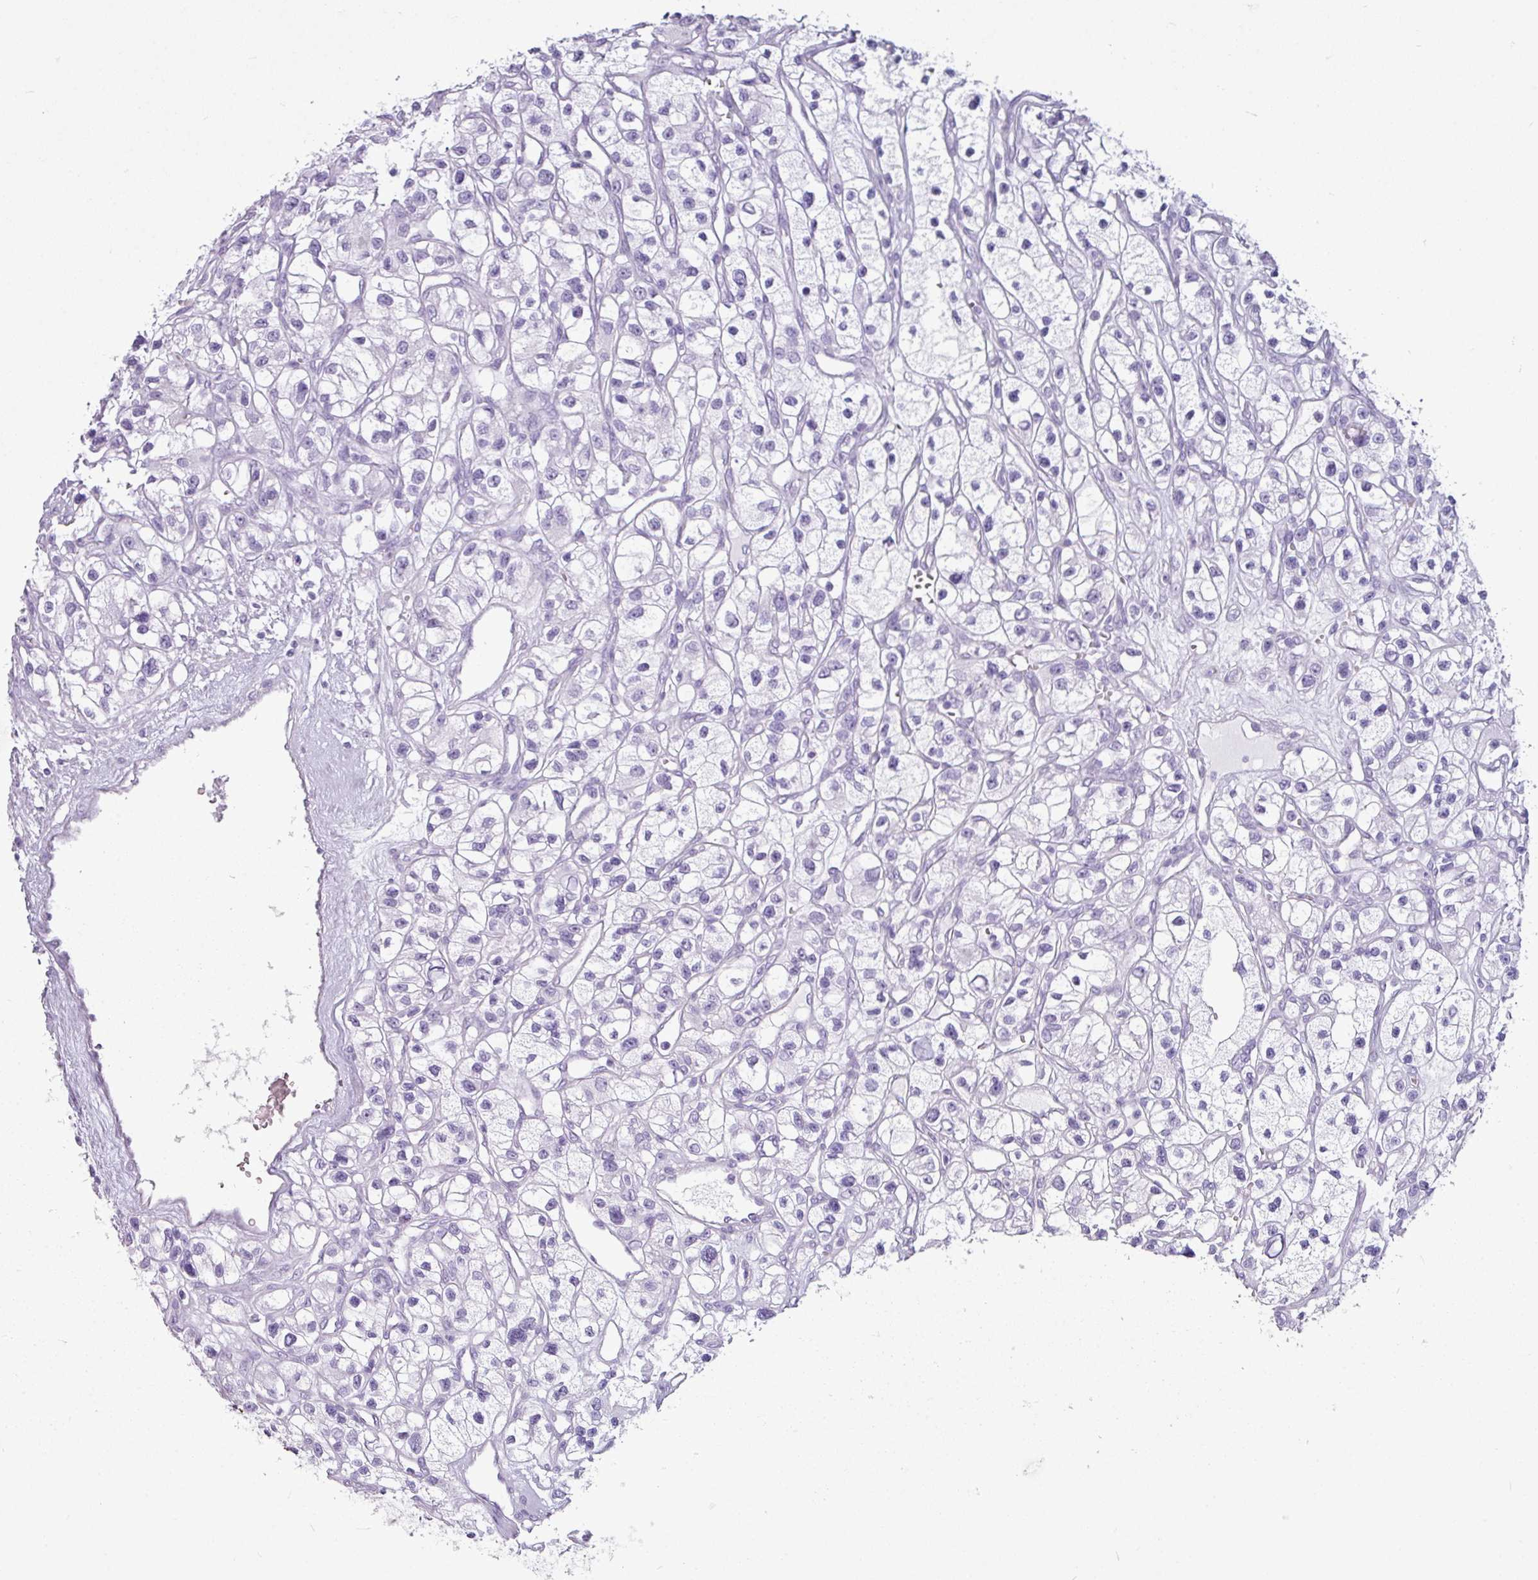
{"staining": {"intensity": "negative", "quantity": "none", "location": "none"}, "tissue": "renal cancer", "cell_type": "Tumor cells", "image_type": "cancer", "snomed": [{"axis": "morphology", "description": "Adenocarcinoma, NOS"}, {"axis": "topography", "description": "Kidney"}], "caption": "Tumor cells show no significant protein expression in renal cancer (adenocarcinoma).", "gene": "AMY1B", "patient": {"sex": "female", "age": 57}}